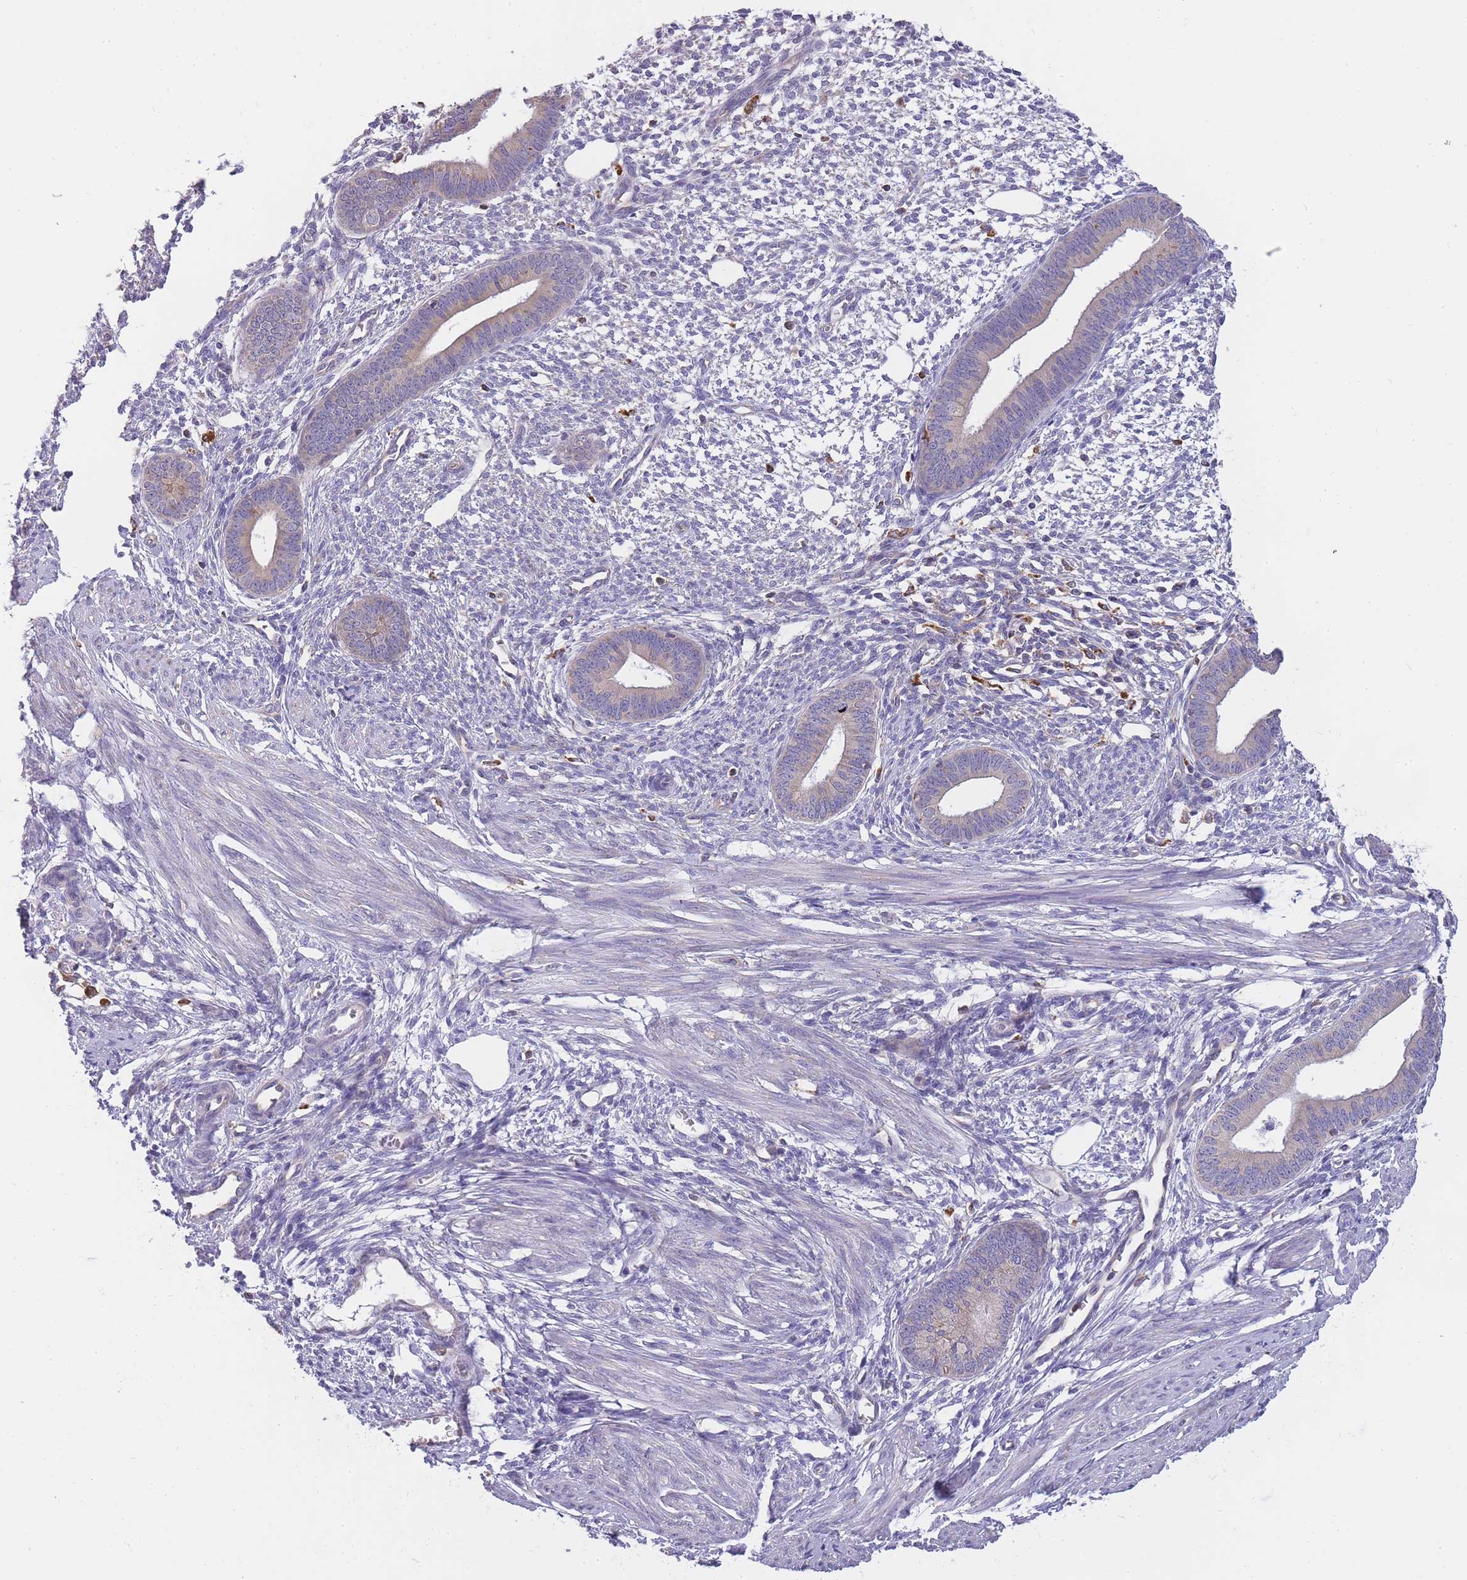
{"staining": {"intensity": "negative", "quantity": "none", "location": "none"}, "tissue": "endometrium", "cell_type": "Cells in endometrial stroma", "image_type": "normal", "snomed": [{"axis": "morphology", "description": "Normal tissue, NOS"}, {"axis": "topography", "description": "Endometrium"}], "caption": "The photomicrograph reveals no staining of cells in endometrial stroma in normal endometrium. (Immunohistochemistry, brightfield microscopy, high magnification).", "gene": "ZNF662", "patient": {"sex": "female", "age": 46}}